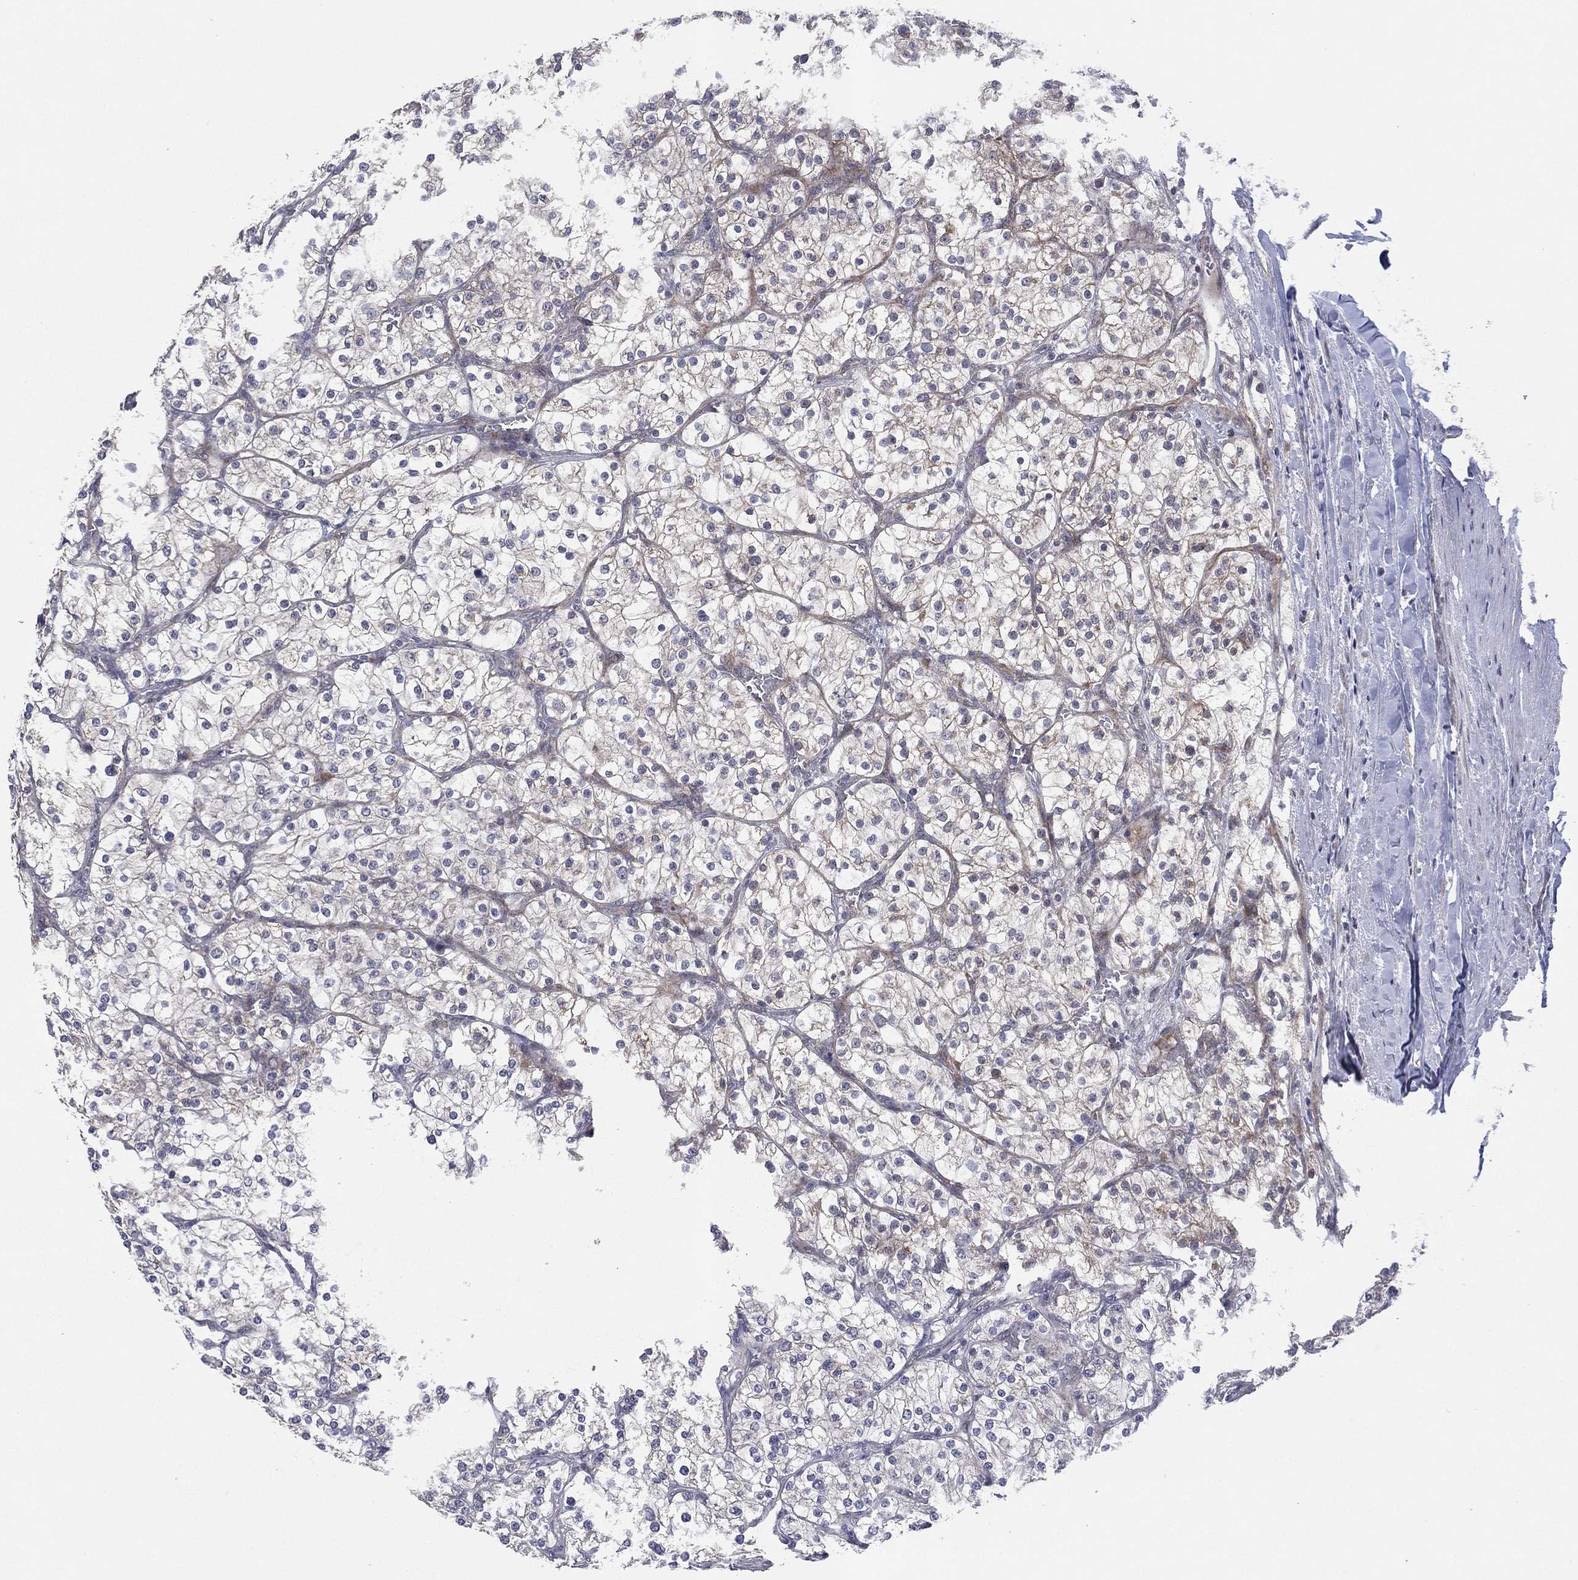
{"staining": {"intensity": "negative", "quantity": "none", "location": "none"}, "tissue": "renal cancer", "cell_type": "Tumor cells", "image_type": "cancer", "snomed": [{"axis": "morphology", "description": "Adenocarcinoma, NOS"}, {"axis": "topography", "description": "Kidney"}], "caption": "This is an IHC micrograph of human renal cancer (adenocarcinoma). There is no expression in tumor cells.", "gene": "KAT14", "patient": {"sex": "male", "age": 80}}